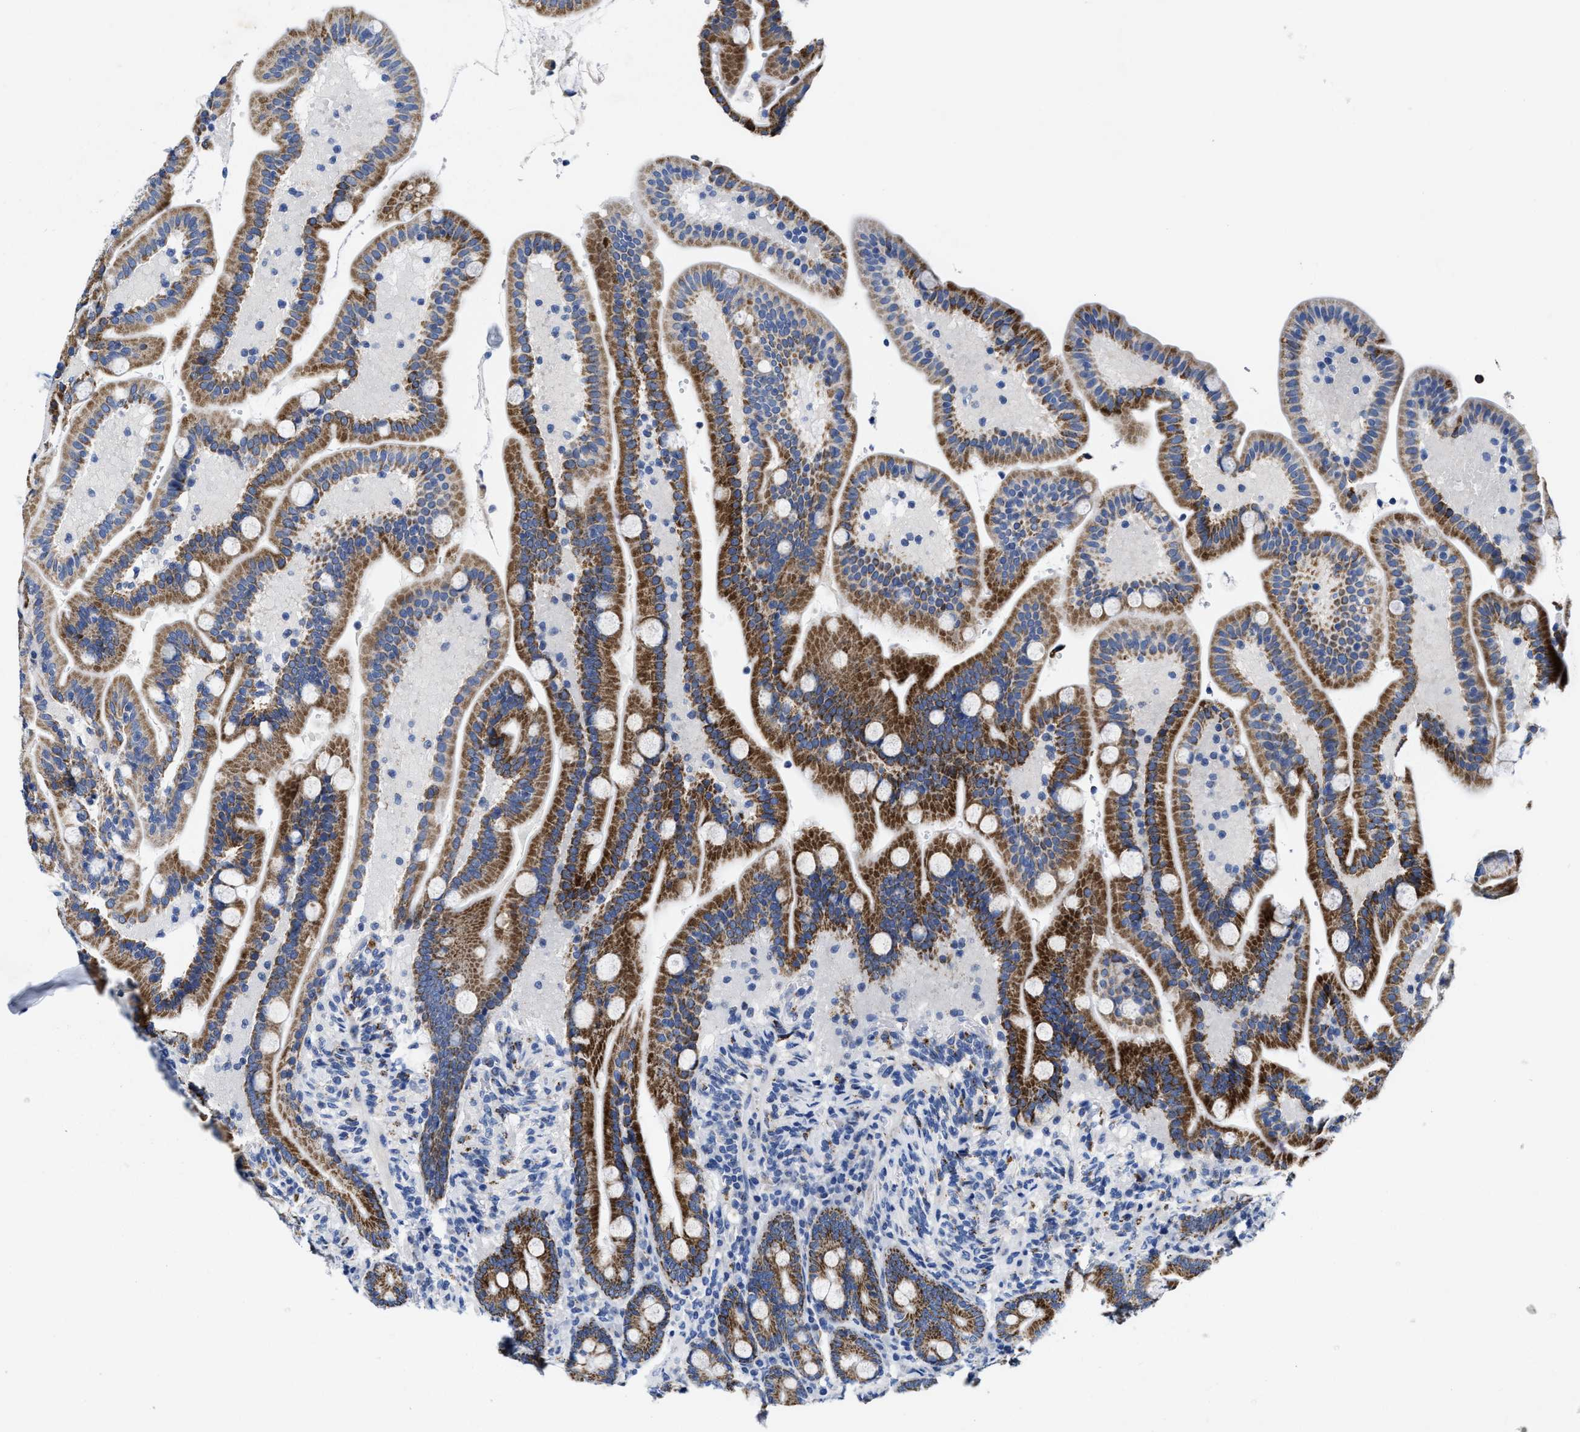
{"staining": {"intensity": "strong", "quantity": ">75%", "location": "cytoplasmic/membranous"}, "tissue": "duodenum", "cell_type": "Glandular cells", "image_type": "normal", "snomed": [{"axis": "morphology", "description": "Normal tissue, NOS"}, {"axis": "topography", "description": "Duodenum"}], "caption": "Approximately >75% of glandular cells in benign human duodenum exhibit strong cytoplasmic/membranous protein positivity as visualized by brown immunohistochemical staining.", "gene": "TBRG4", "patient": {"sex": "male", "age": 54}}